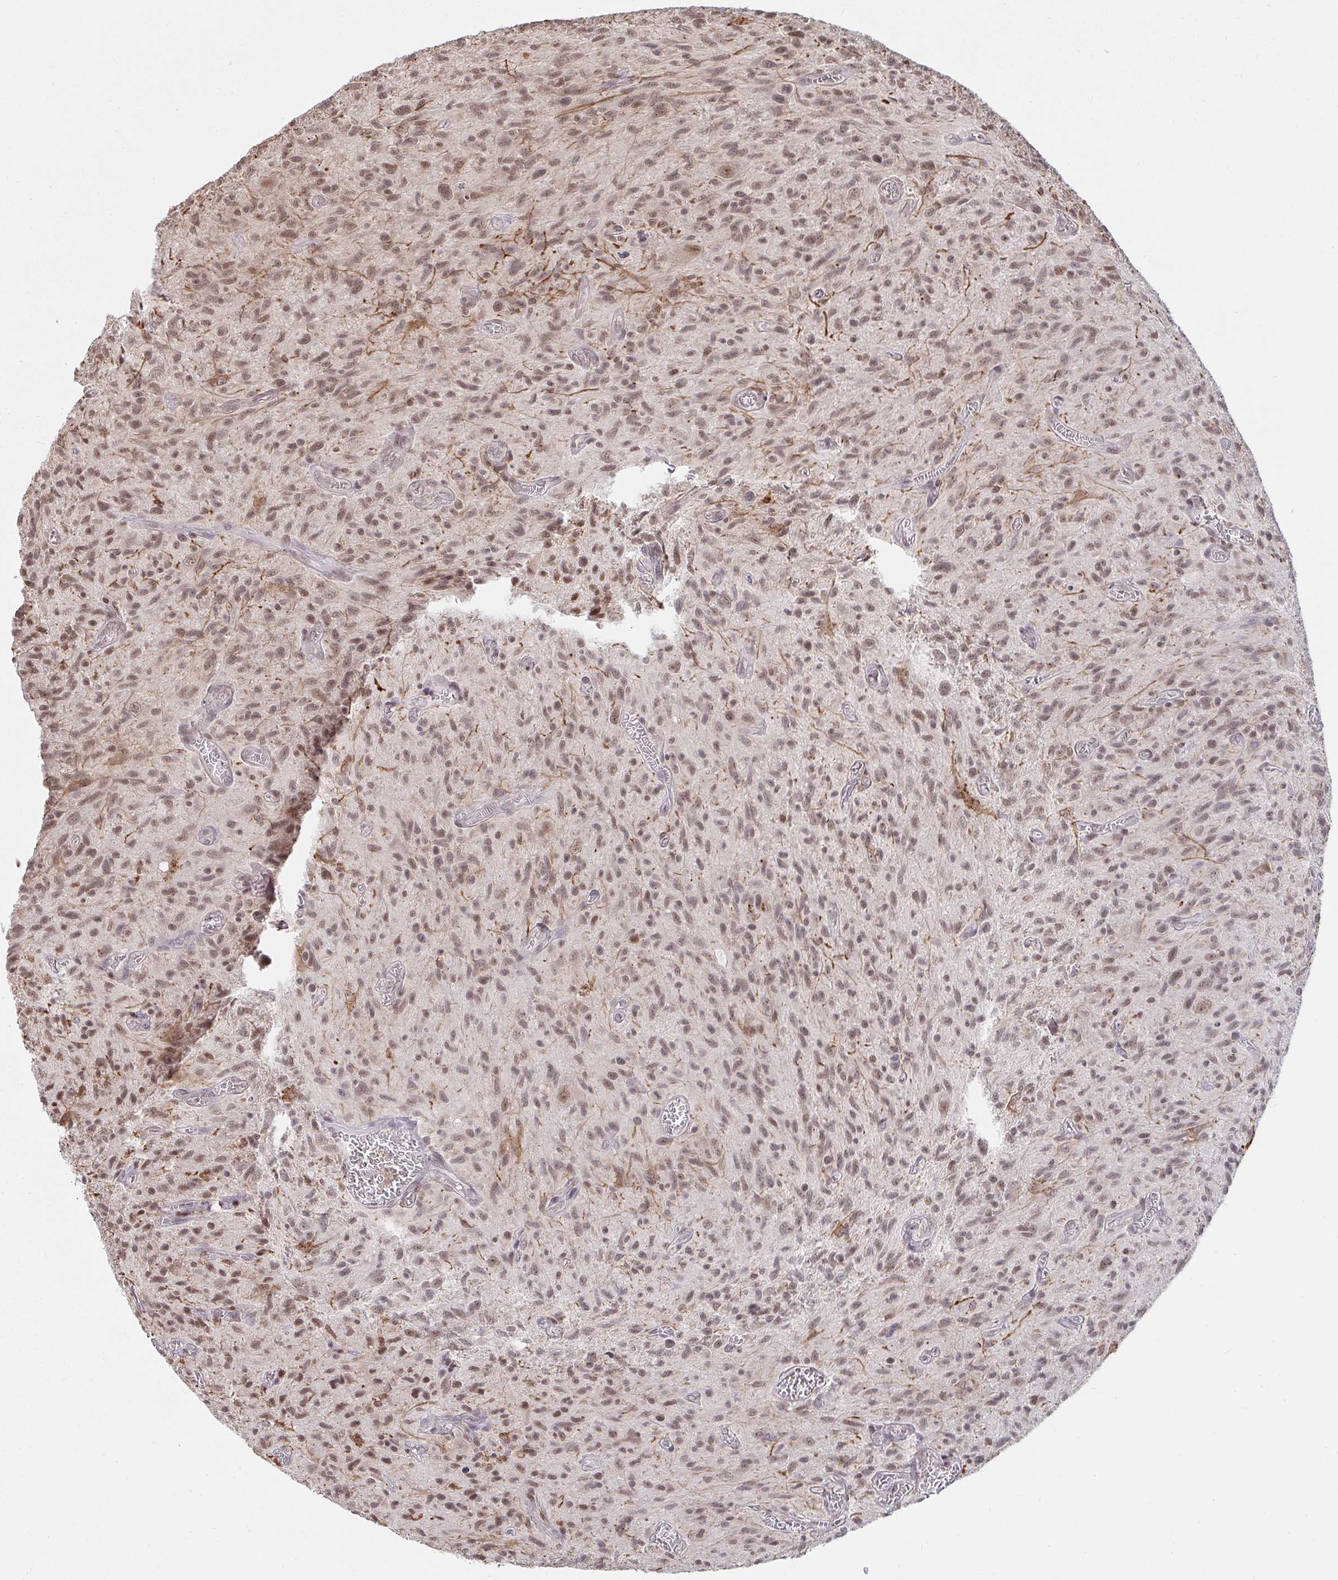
{"staining": {"intensity": "moderate", "quantity": ">75%", "location": "nuclear"}, "tissue": "glioma", "cell_type": "Tumor cells", "image_type": "cancer", "snomed": [{"axis": "morphology", "description": "Glioma, malignant, High grade"}, {"axis": "topography", "description": "Brain"}], "caption": "The immunohistochemical stain shows moderate nuclear staining in tumor cells of malignant glioma (high-grade) tissue.", "gene": "SAP30", "patient": {"sex": "male", "age": 75}}